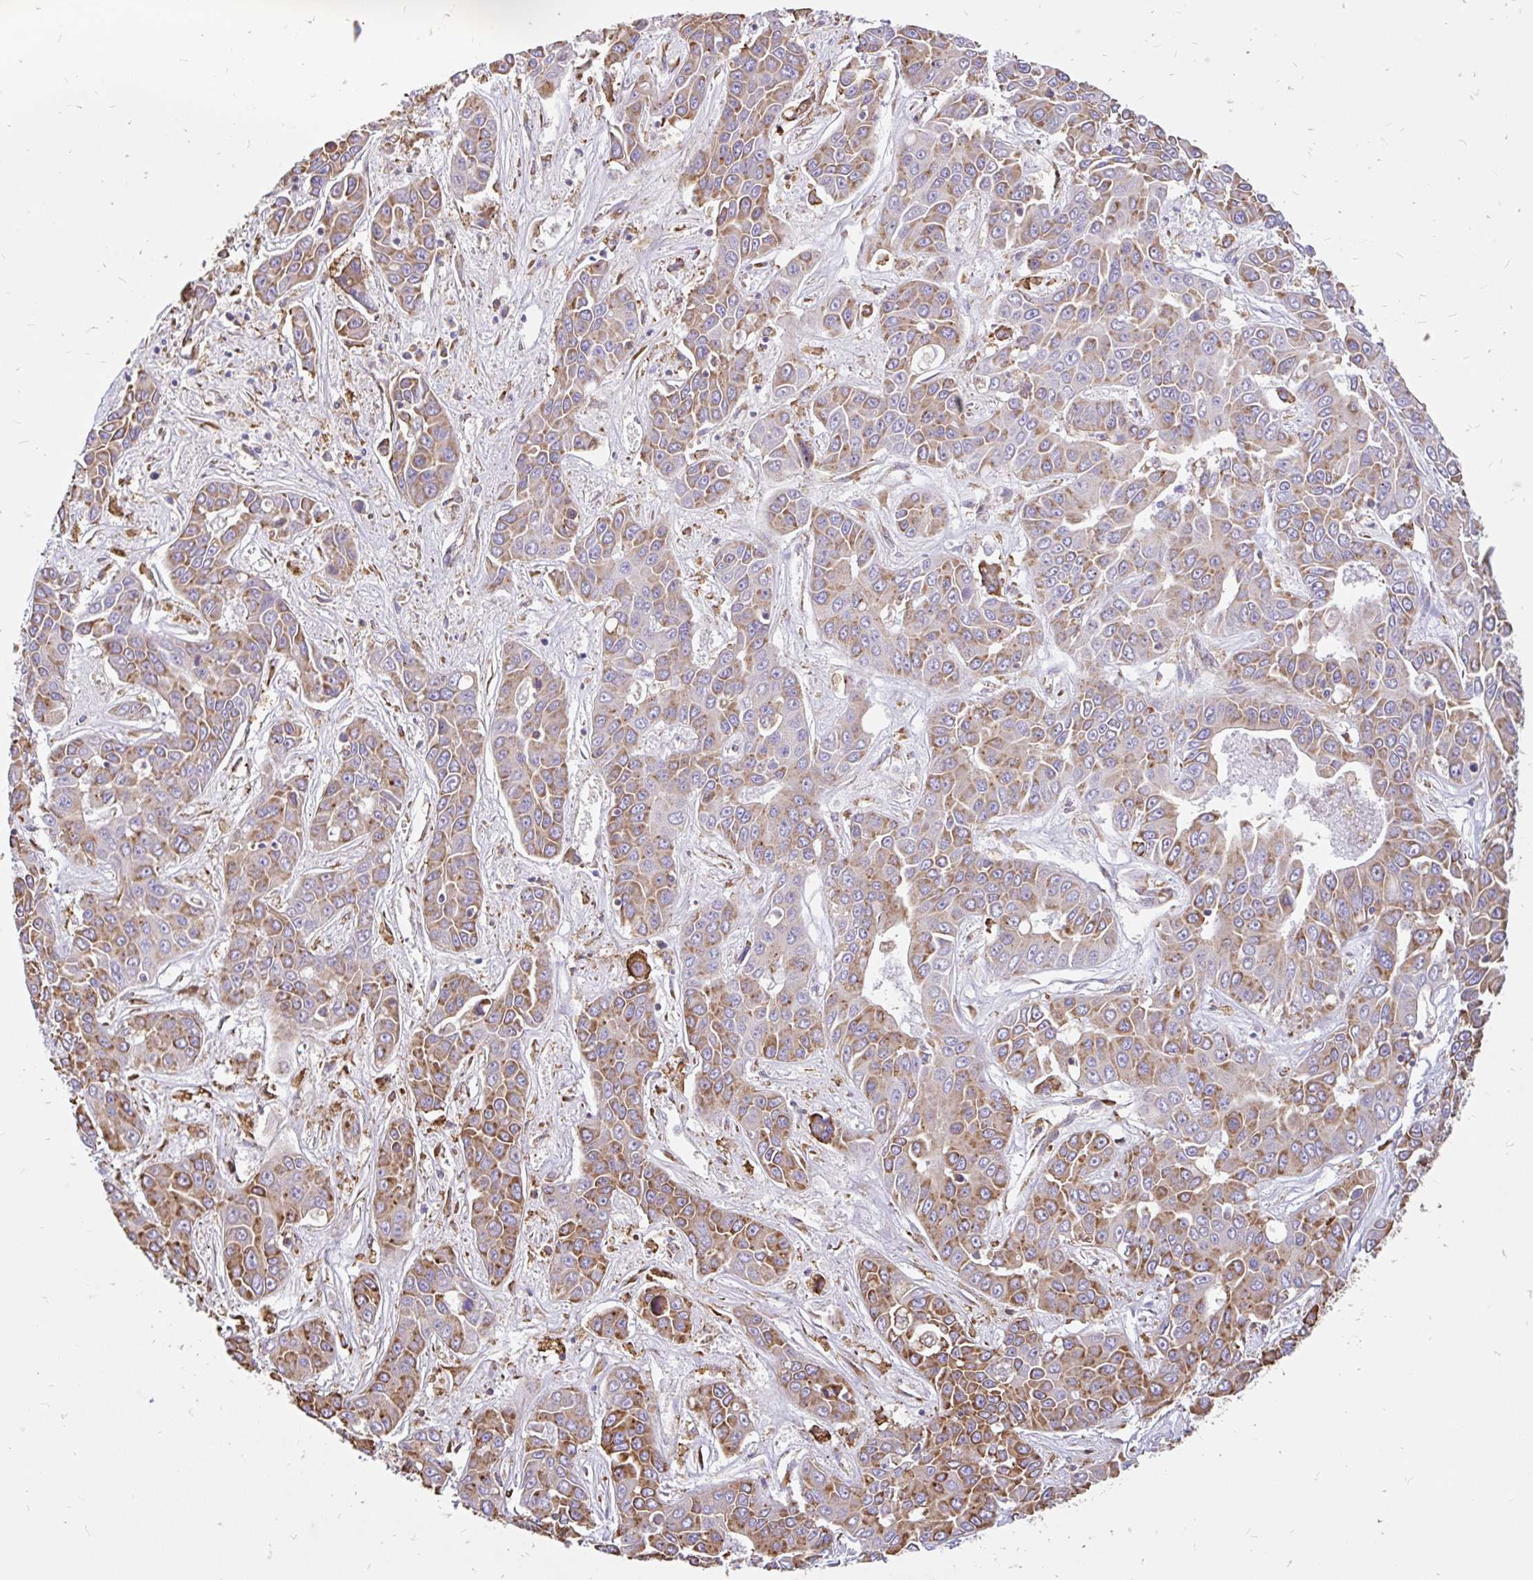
{"staining": {"intensity": "moderate", "quantity": ">75%", "location": "cytoplasmic/membranous"}, "tissue": "liver cancer", "cell_type": "Tumor cells", "image_type": "cancer", "snomed": [{"axis": "morphology", "description": "Cholangiocarcinoma"}, {"axis": "topography", "description": "Liver"}], "caption": "IHC micrograph of human liver cancer (cholangiocarcinoma) stained for a protein (brown), which reveals medium levels of moderate cytoplasmic/membranous expression in about >75% of tumor cells.", "gene": "EML5", "patient": {"sex": "female", "age": 52}}